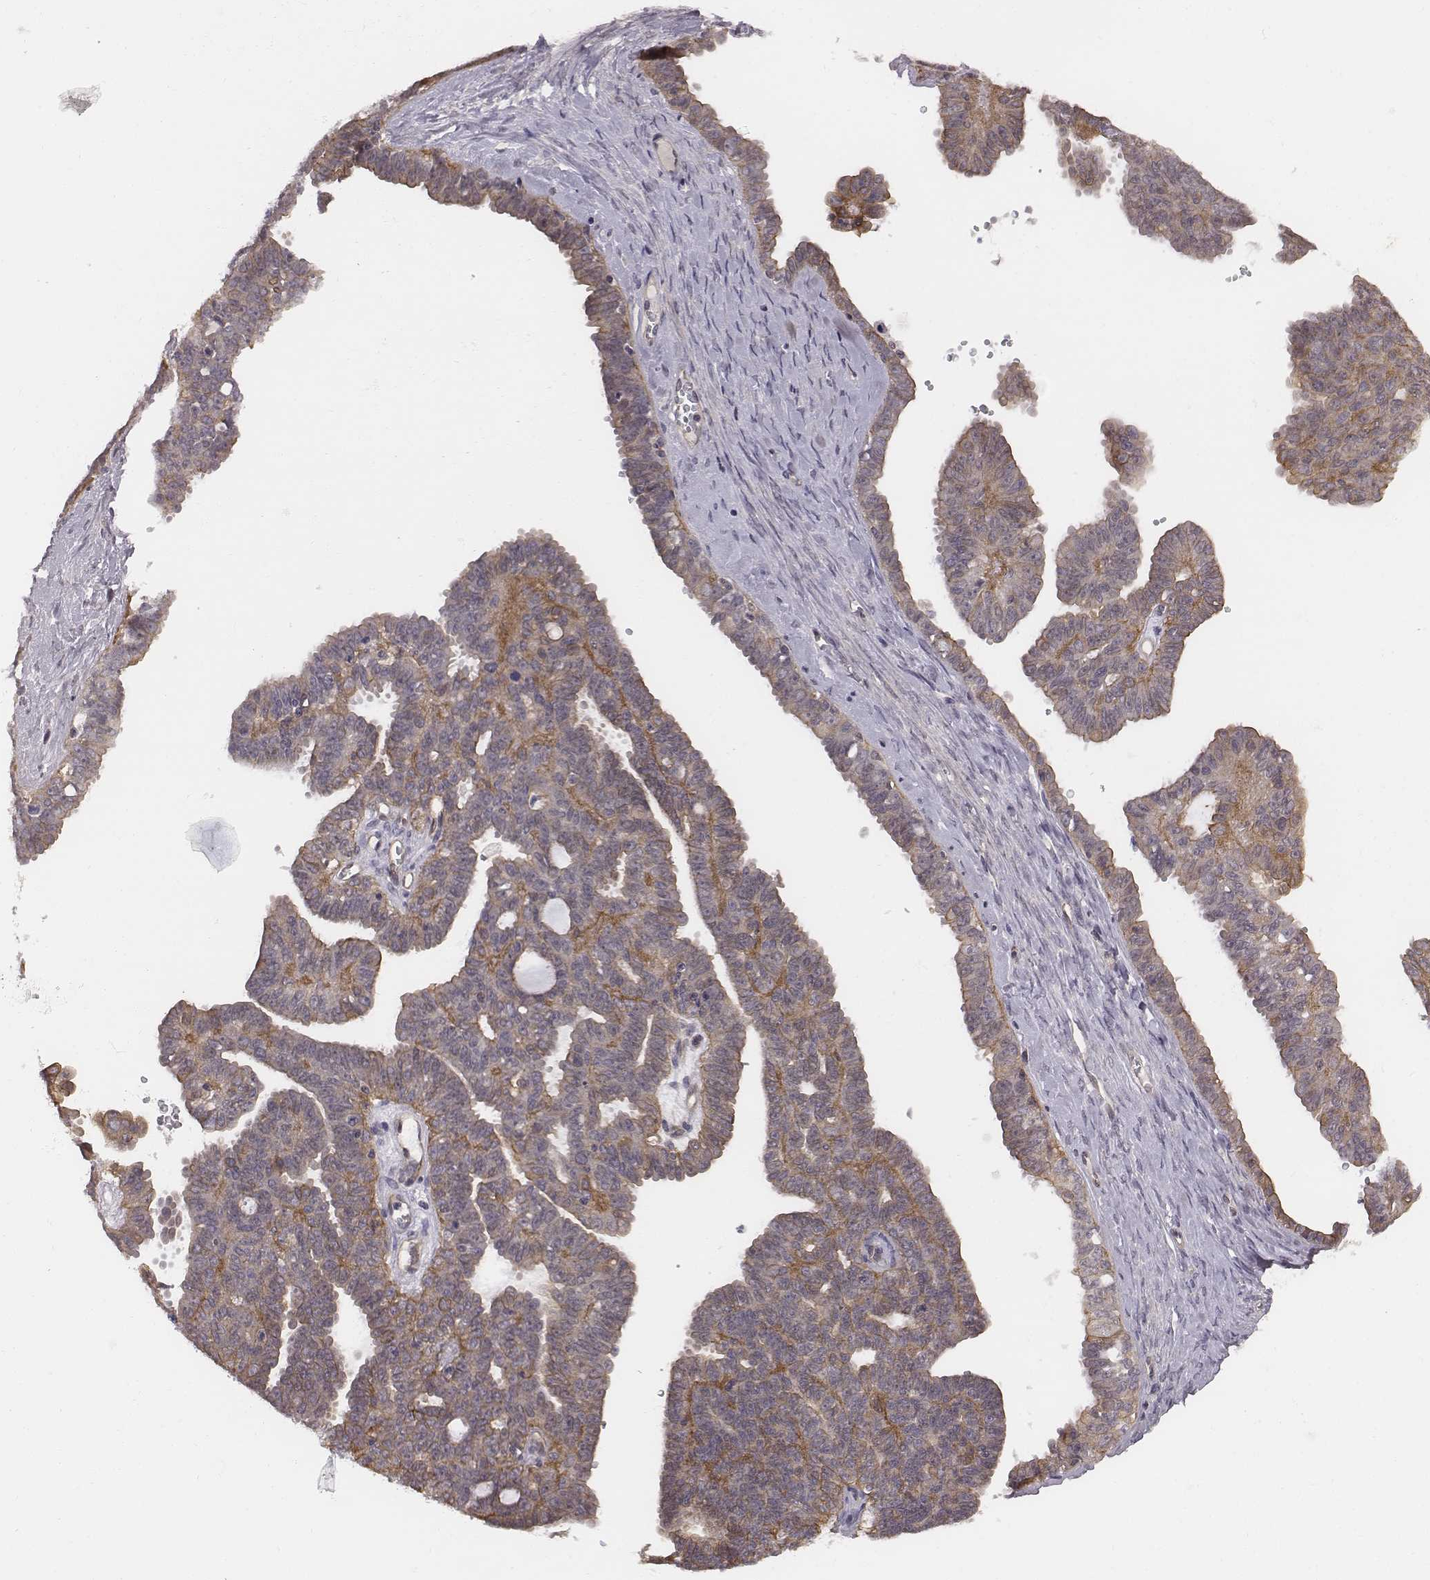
{"staining": {"intensity": "moderate", "quantity": ">75%", "location": "cytoplasmic/membranous"}, "tissue": "ovarian cancer", "cell_type": "Tumor cells", "image_type": "cancer", "snomed": [{"axis": "morphology", "description": "Cystadenocarcinoma, serous, NOS"}, {"axis": "topography", "description": "Ovary"}], "caption": "Moderate cytoplasmic/membranous expression is present in about >75% of tumor cells in serous cystadenocarcinoma (ovarian).", "gene": "SCARF1", "patient": {"sex": "female", "age": 71}}